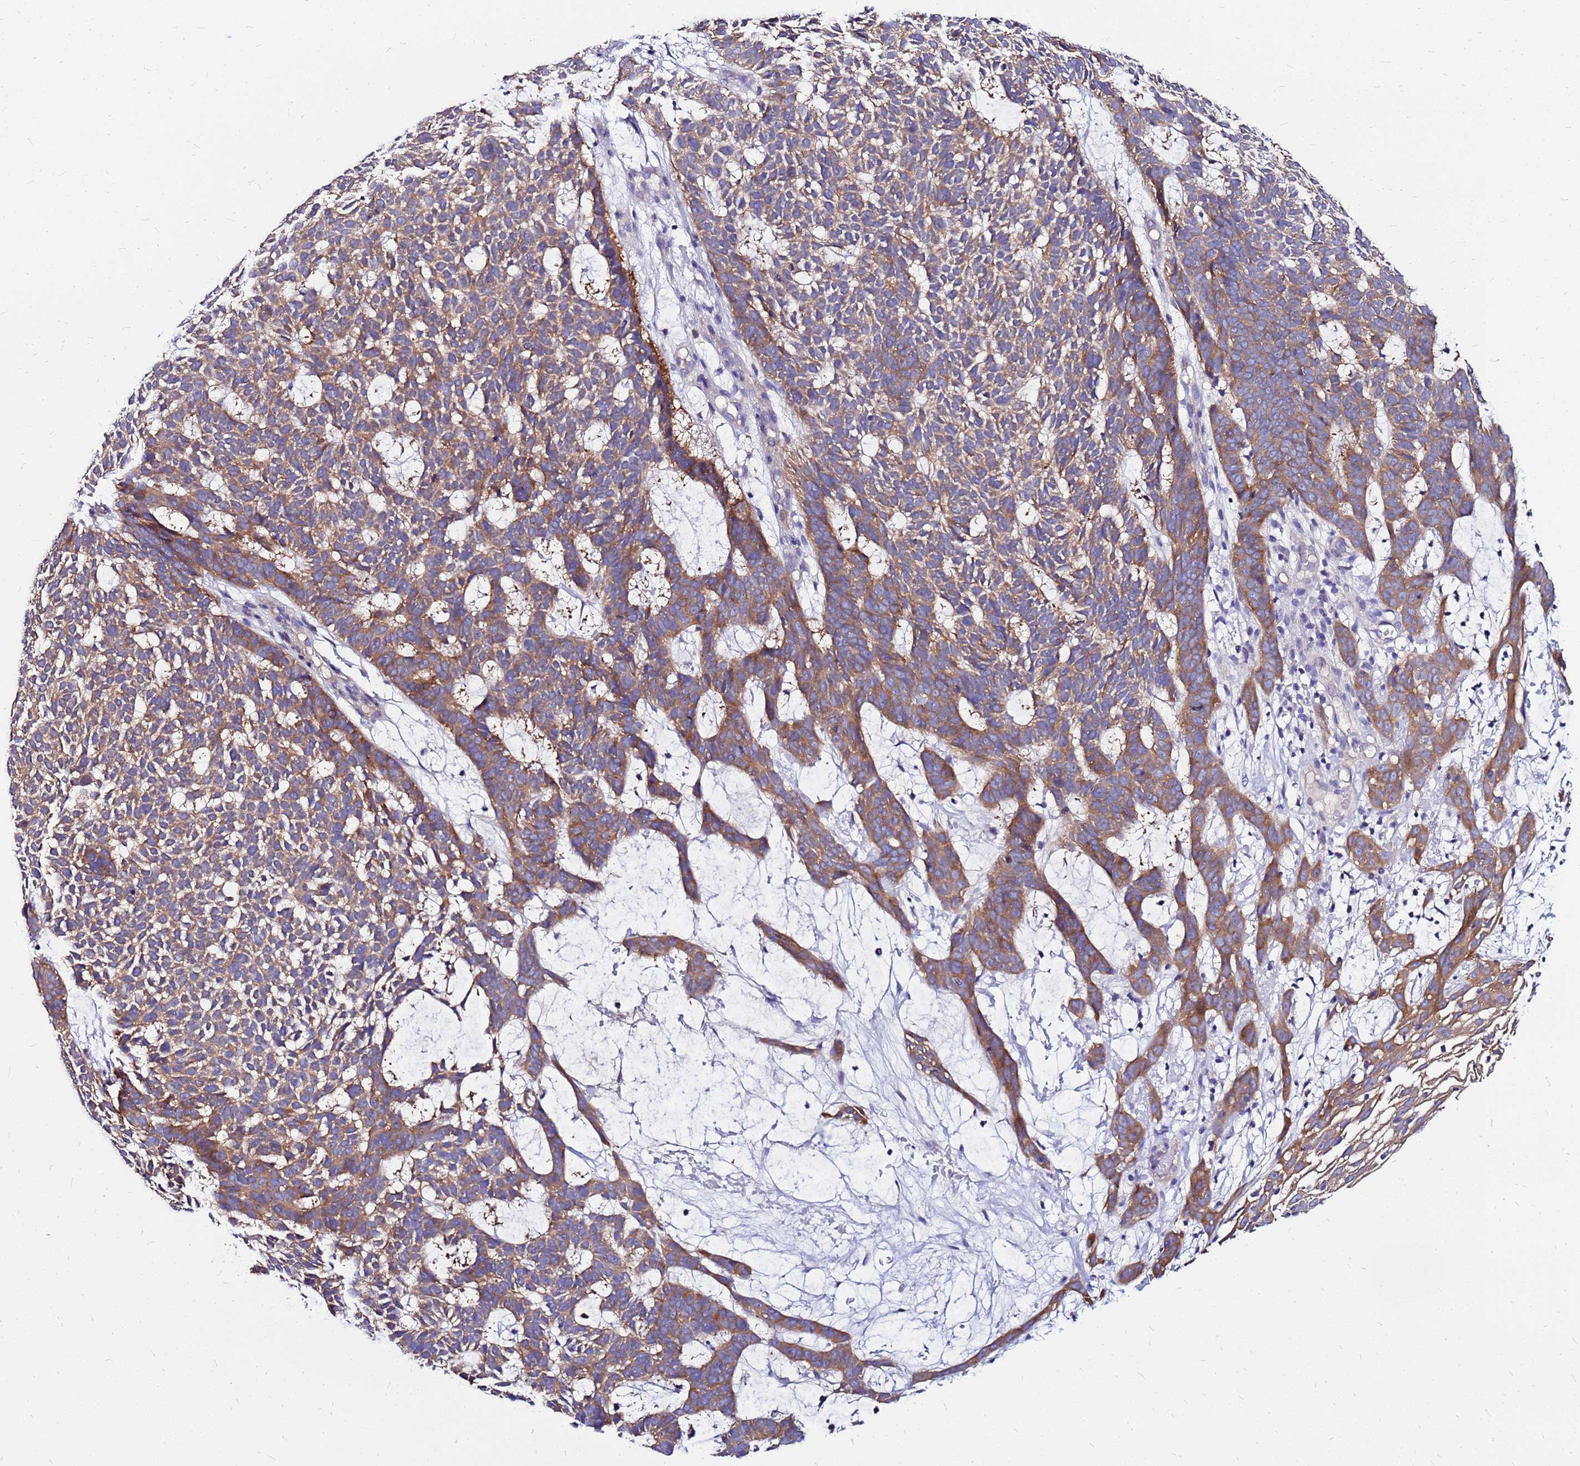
{"staining": {"intensity": "moderate", "quantity": ">75%", "location": "cytoplasmic/membranous"}, "tissue": "skin cancer", "cell_type": "Tumor cells", "image_type": "cancer", "snomed": [{"axis": "morphology", "description": "Basal cell carcinoma"}, {"axis": "topography", "description": "Skin"}], "caption": "Immunohistochemical staining of human skin cancer reveals medium levels of moderate cytoplasmic/membranous protein staining in about >75% of tumor cells.", "gene": "ARHGEF5", "patient": {"sex": "female", "age": 78}}